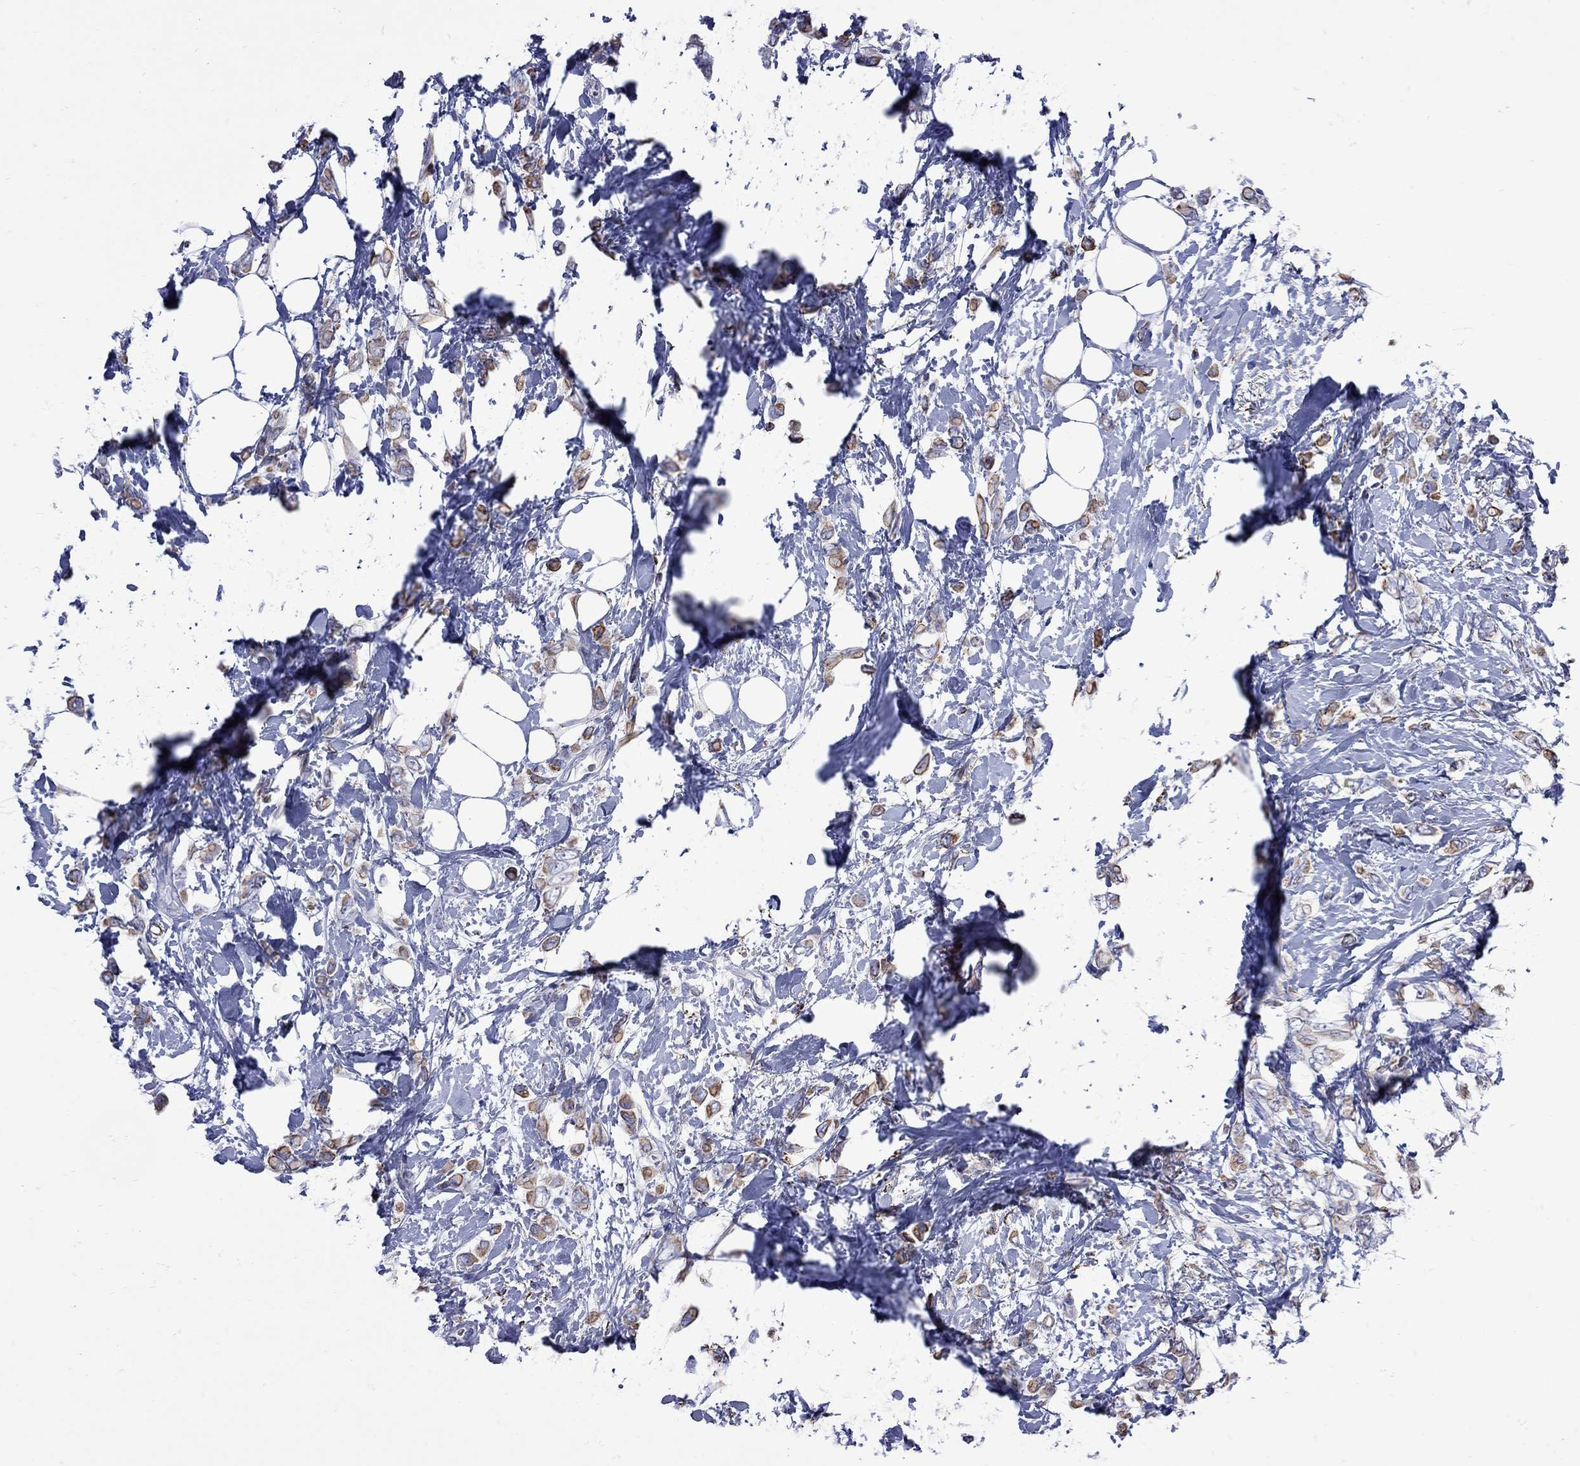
{"staining": {"intensity": "moderate", "quantity": "25%-75%", "location": "cytoplasmic/membranous"}, "tissue": "breast cancer", "cell_type": "Tumor cells", "image_type": "cancer", "snomed": [{"axis": "morphology", "description": "Lobular carcinoma"}, {"axis": "topography", "description": "Breast"}], "caption": "IHC image of neoplastic tissue: breast lobular carcinoma stained using IHC displays medium levels of moderate protein expression localized specifically in the cytoplasmic/membranous of tumor cells, appearing as a cytoplasmic/membranous brown color.", "gene": "SESTD1", "patient": {"sex": "female", "age": 66}}